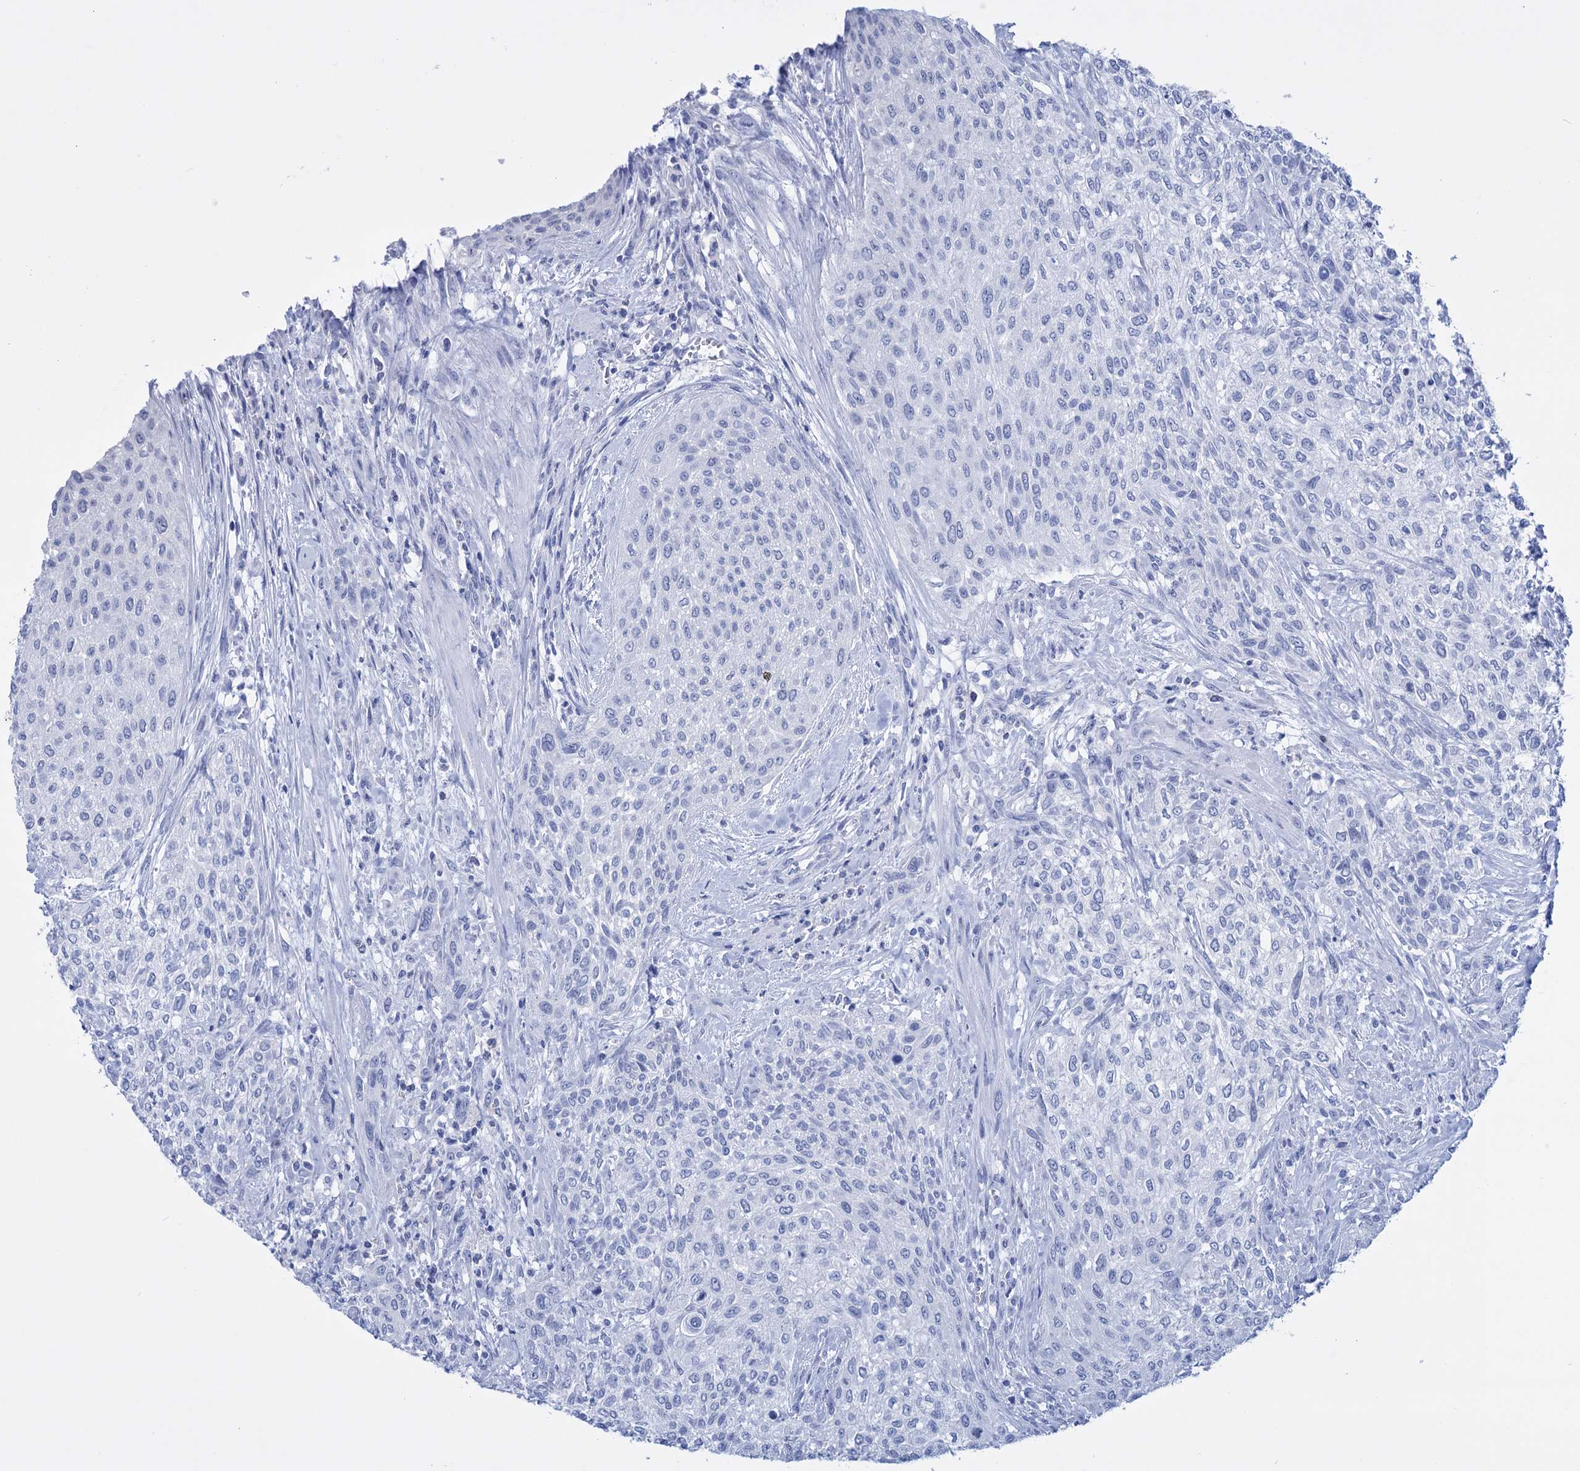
{"staining": {"intensity": "negative", "quantity": "none", "location": "none"}, "tissue": "urothelial cancer", "cell_type": "Tumor cells", "image_type": "cancer", "snomed": [{"axis": "morphology", "description": "Normal tissue, NOS"}, {"axis": "morphology", "description": "Urothelial carcinoma, NOS"}, {"axis": "topography", "description": "Urinary bladder"}, {"axis": "topography", "description": "Peripheral nerve tissue"}], "caption": "Transitional cell carcinoma was stained to show a protein in brown. There is no significant expression in tumor cells.", "gene": "FBXW12", "patient": {"sex": "male", "age": 35}}